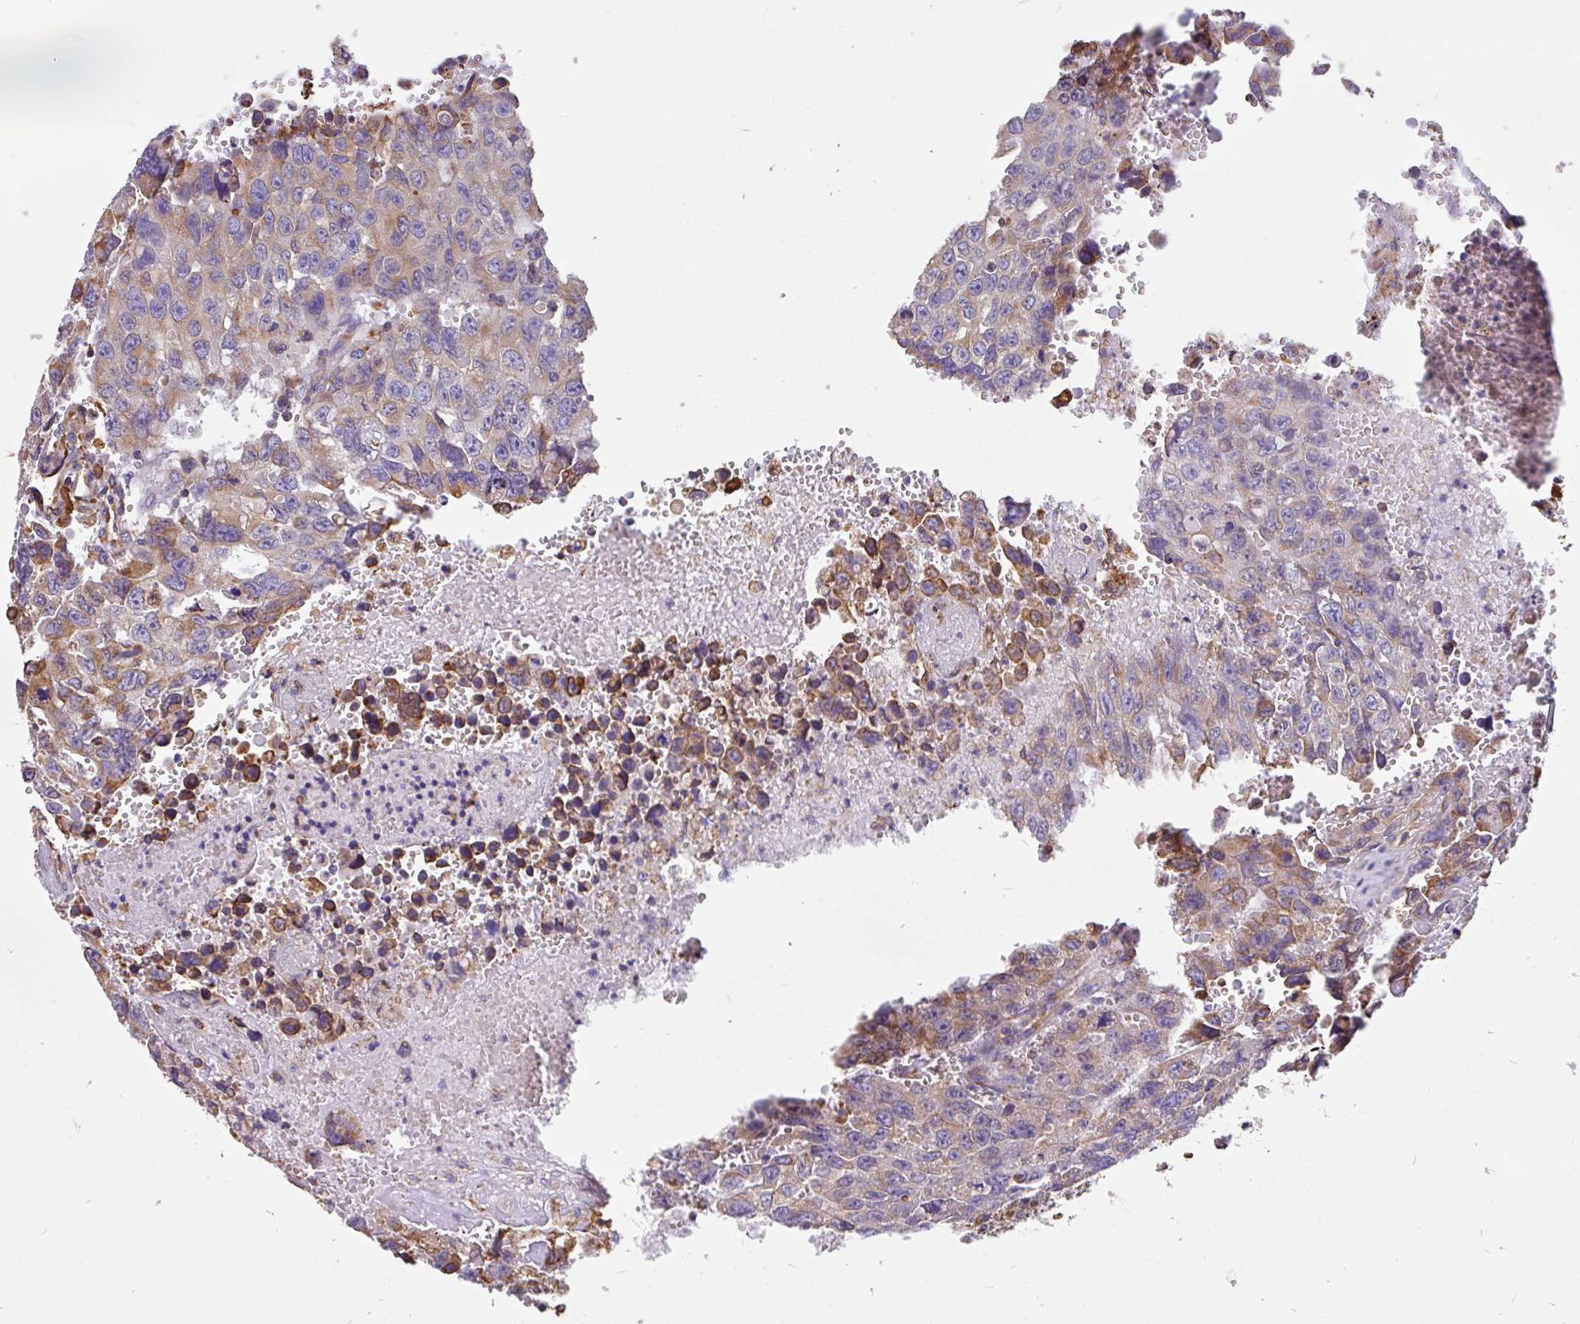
{"staining": {"intensity": "weak", "quantity": "25%-75%", "location": "cytoplasmic/membranous"}, "tissue": "testis cancer", "cell_type": "Tumor cells", "image_type": "cancer", "snomed": [{"axis": "morphology", "description": "Seminoma, NOS"}, {"axis": "topography", "description": "Testis"}], "caption": "Immunohistochemical staining of testis seminoma shows low levels of weak cytoplasmic/membranous positivity in approximately 25%-75% of tumor cells.", "gene": "EML5", "patient": {"sex": "male", "age": 26}}